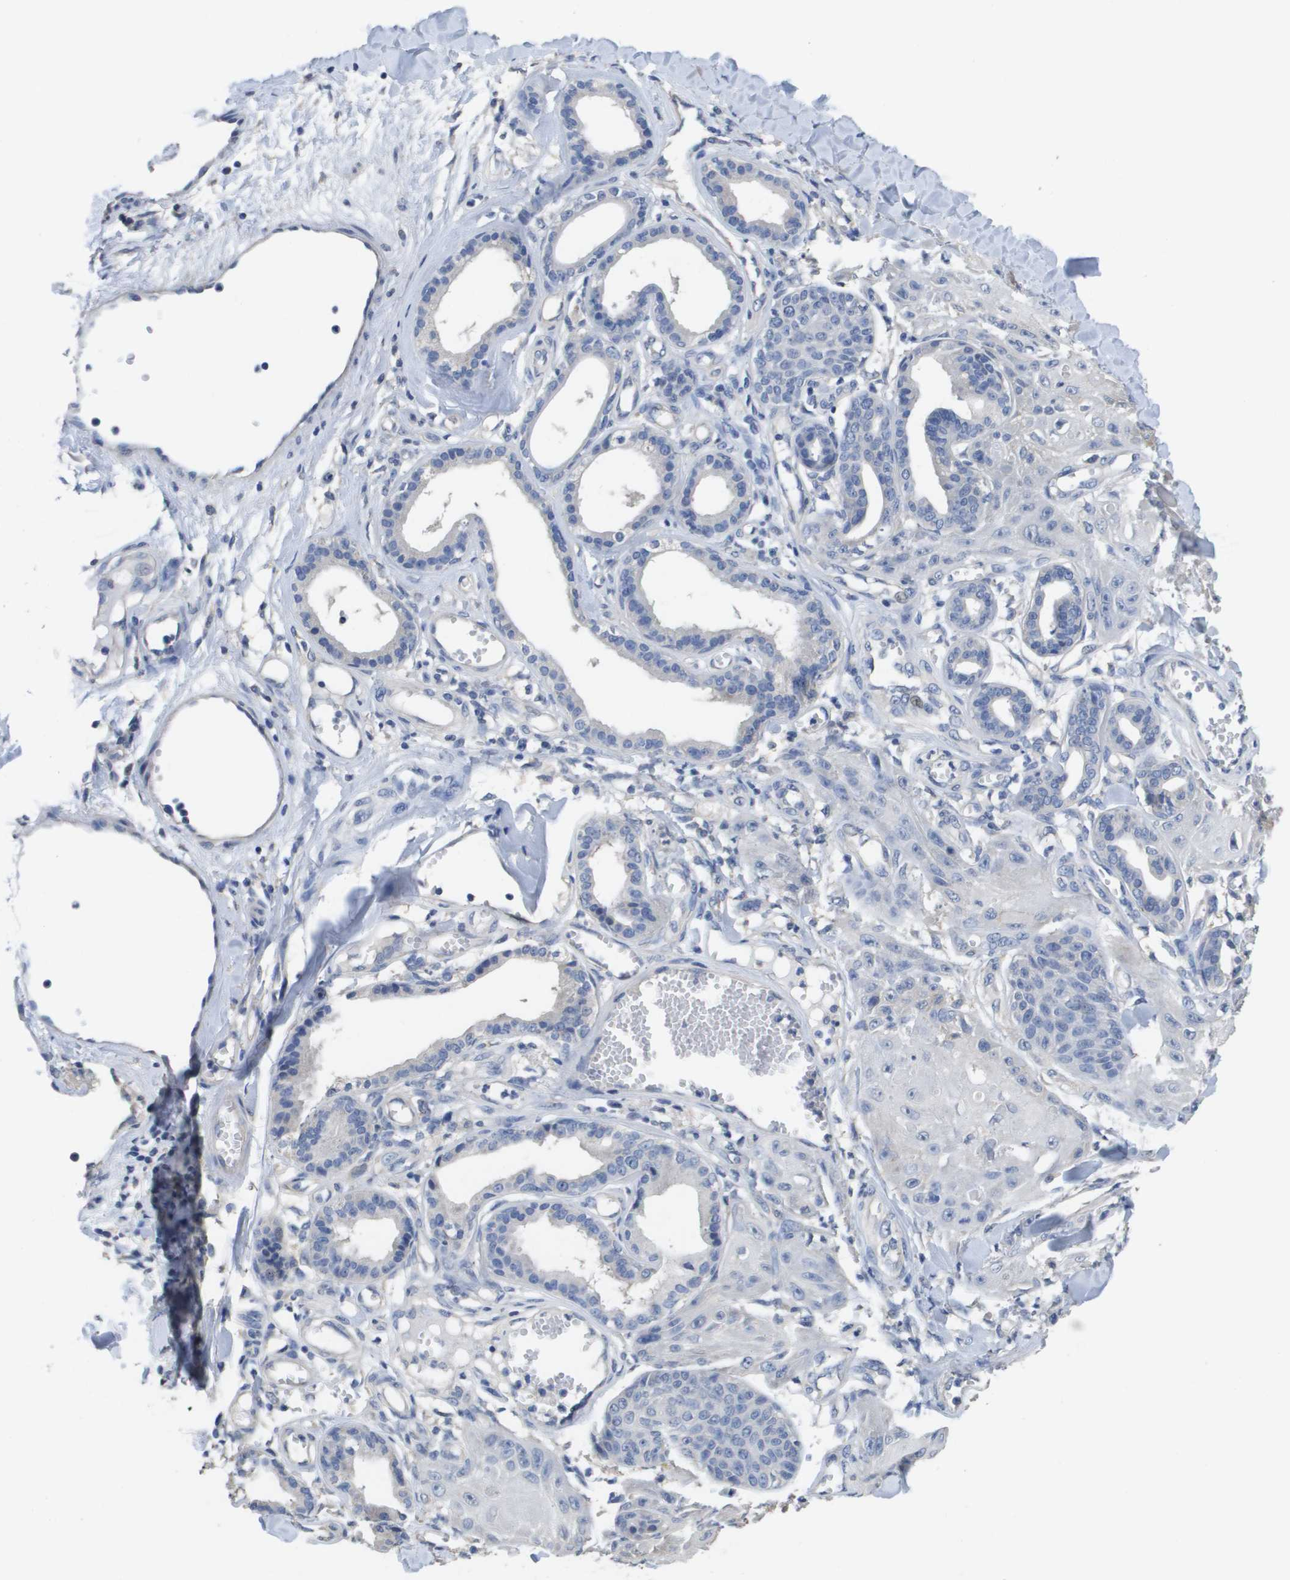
{"staining": {"intensity": "negative", "quantity": "none", "location": "none"}, "tissue": "skin cancer", "cell_type": "Tumor cells", "image_type": "cancer", "snomed": [{"axis": "morphology", "description": "Squamous cell carcinoma, NOS"}, {"axis": "topography", "description": "Skin"}], "caption": "DAB (3,3'-diaminobenzidine) immunohistochemical staining of skin squamous cell carcinoma exhibits no significant expression in tumor cells.", "gene": "CA9", "patient": {"sex": "male", "age": 74}}